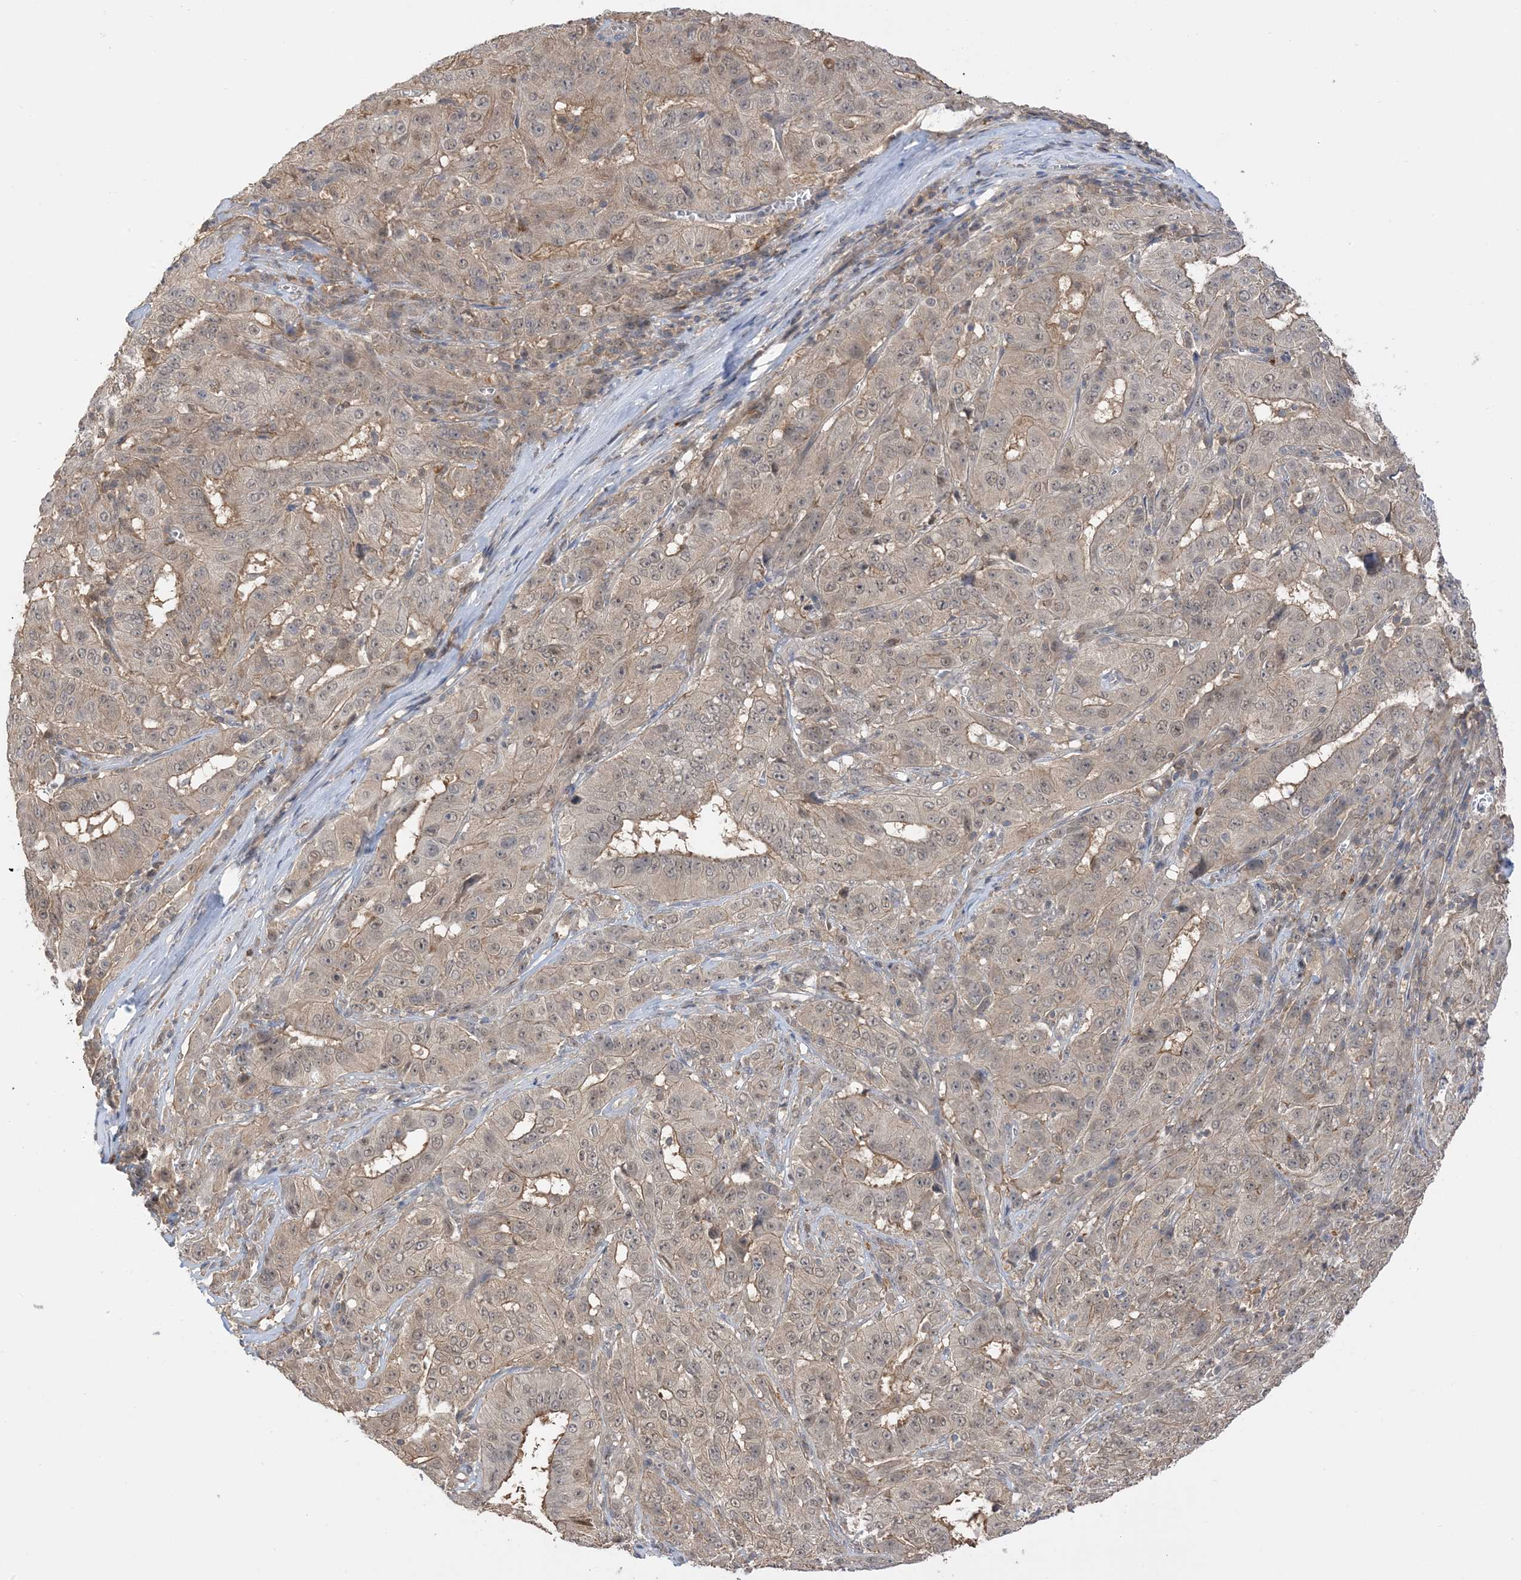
{"staining": {"intensity": "moderate", "quantity": "25%-75%", "location": "cytoplasmic/membranous"}, "tissue": "pancreatic cancer", "cell_type": "Tumor cells", "image_type": "cancer", "snomed": [{"axis": "morphology", "description": "Adenocarcinoma, NOS"}, {"axis": "topography", "description": "Pancreas"}], "caption": "The immunohistochemical stain labels moderate cytoplasmic/membranous staining in tumor cells of adenocarcinoma (pancreatic) tissue. The staining was performed using DAB (3,3'-diaminobenzidine) to visualize the protein expression in brown, while the nuclei were stained in blue with hematoxylin (Magnification: 20x).", "gene": "WDR26", "patient": {"sex": "male", "age": 63}}